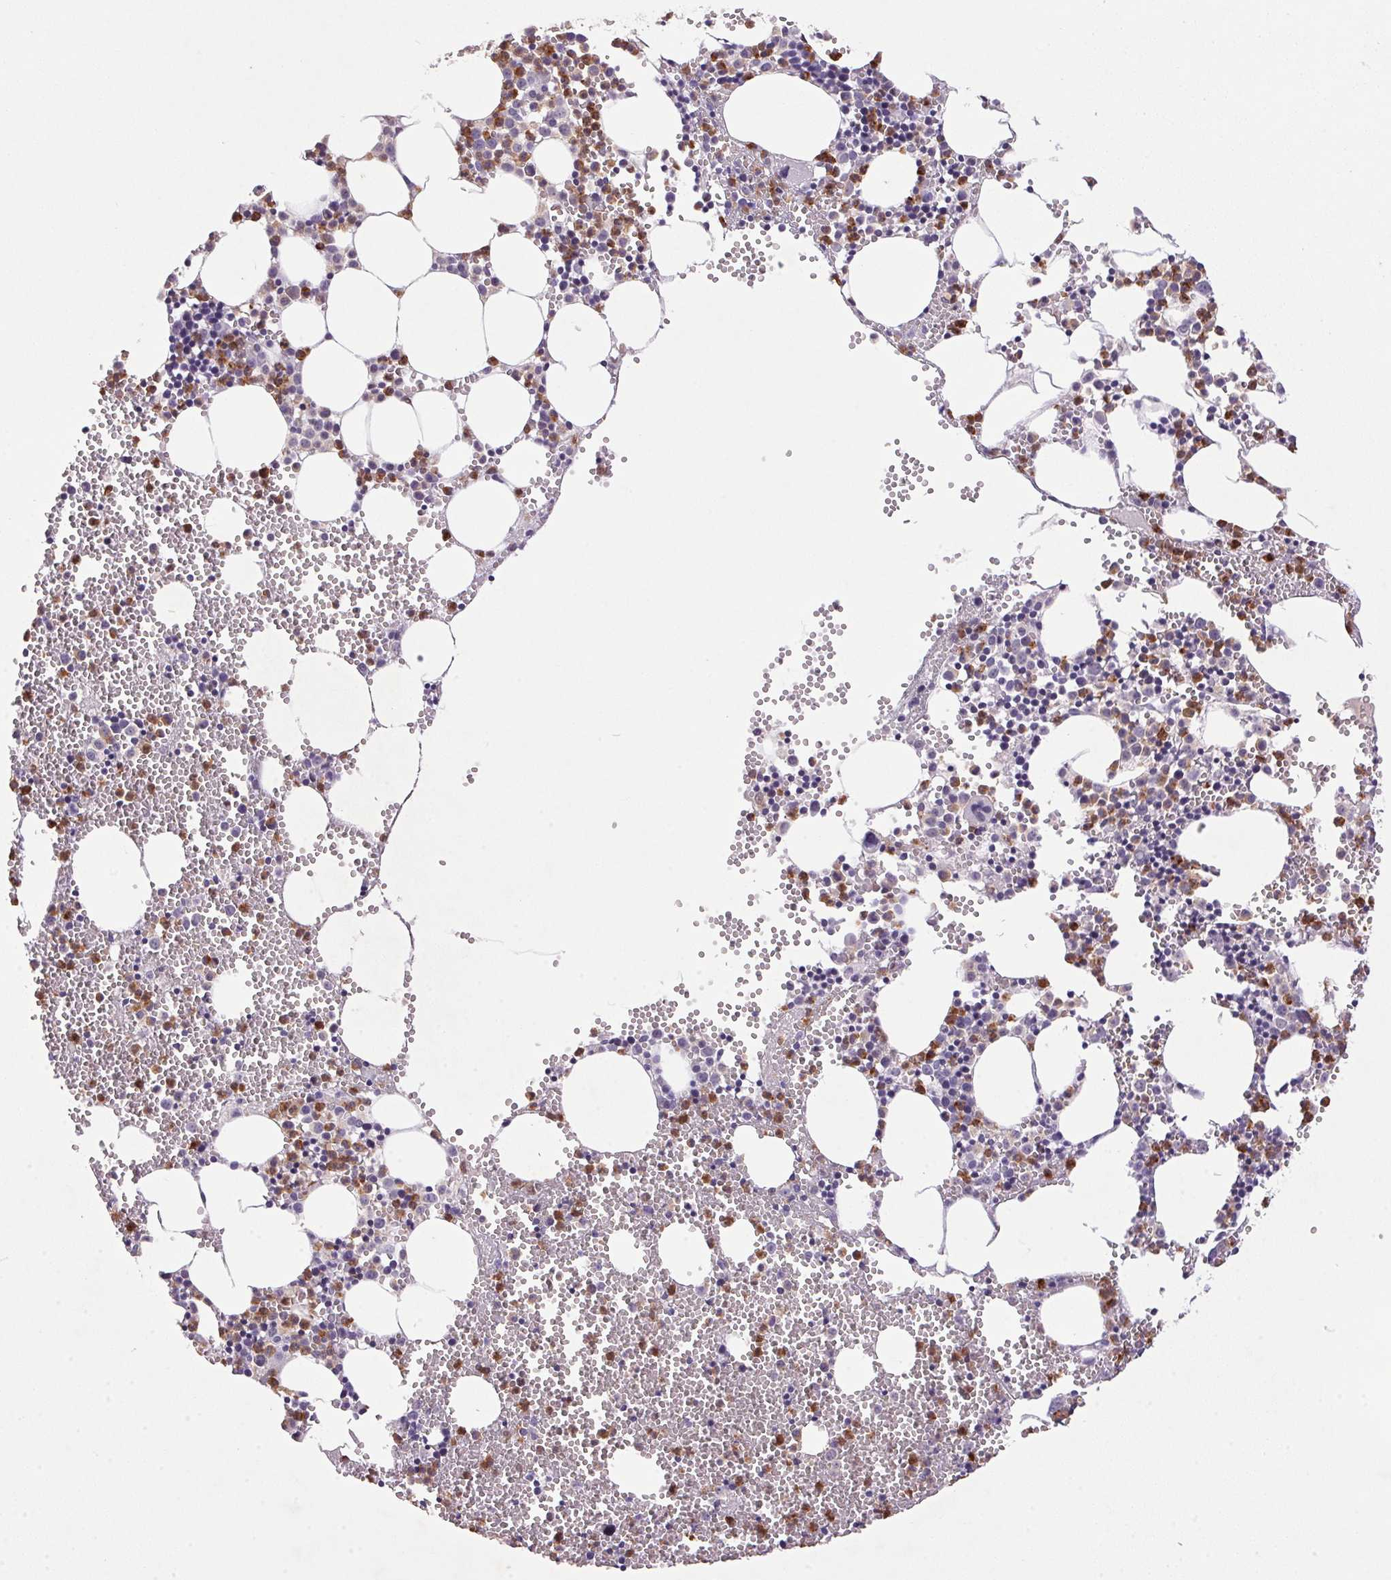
{"staining": {"intensity": "strong", "quantity": "25%-75%", "location": "cytoplasmic/membranous,nuclear"}, "tissue": "bone marrow", "cell_type": "Hematopoietic cells", "image_type": "normal", "snomed": [{"axis": "morphology", "description": "Normal tissue, NOS"}, {"axis": "topography", "description": "Bone marrow"}], "caption": "Immunohistochemistry of normal bone marrow shows high levels of strong cytoplasmic/membranous,nuclear expression in approximately 25%-75% of hematopoietic cells.", "gene": "TRDN", "patient": {"sex": "male", "age": 89}}